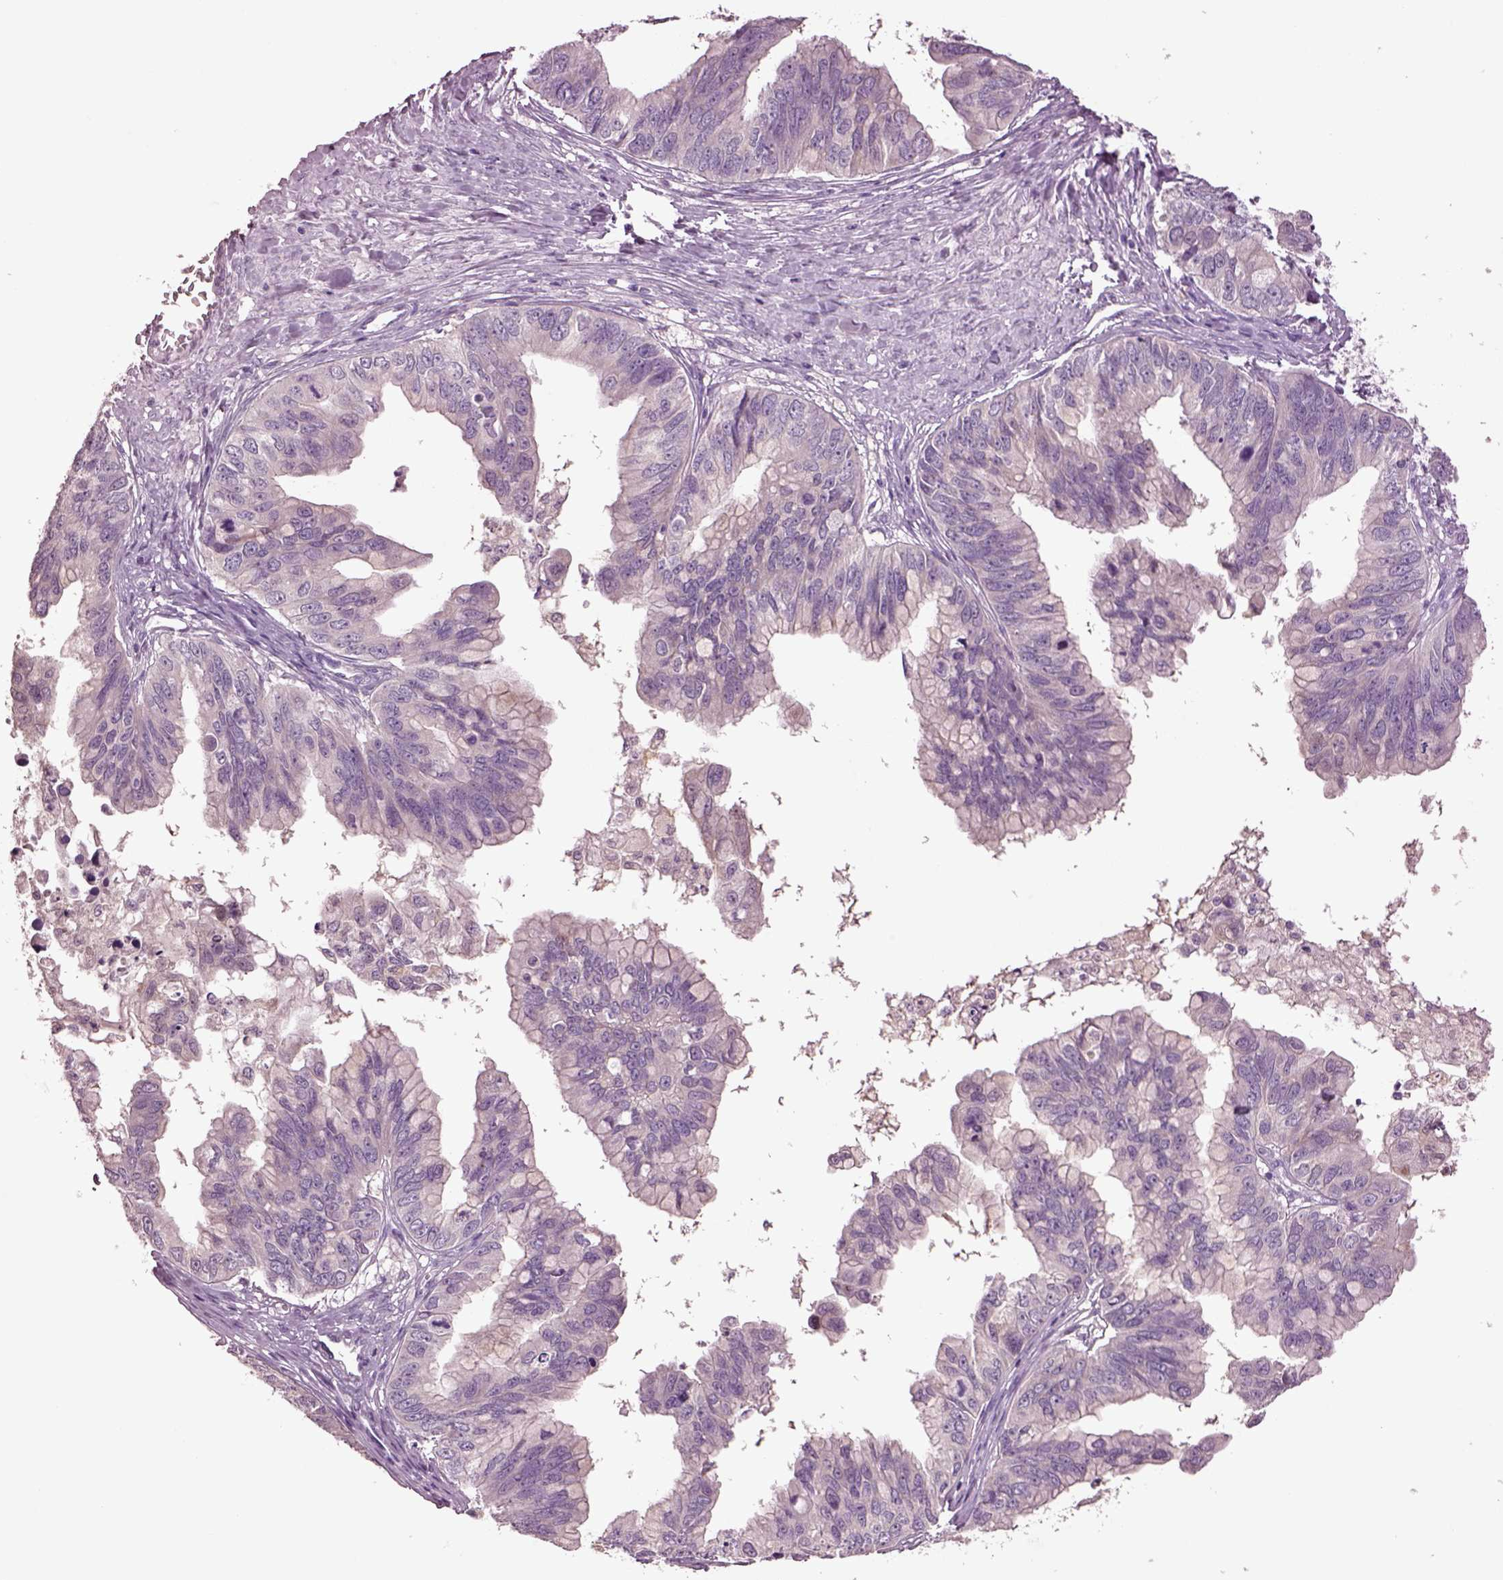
{"staining": {"intensity": "negative", "quantity": "none", "location": "none"}, "tissue": "ovarian cancer", "cell_type": "Tumor cells", "image_type": "cancer", "snomed": [{"axis": "morphology", "description": "Cystadenocarcinoma, mucinous, NOS"}, {"axis": "topography", "description": "Ovary"}], "caption": "A micrograph of human ovarian cancer (mucinous cystadenocarcinoma) is negative for staining in tumor cells.", "gene": "CLPSL1", "patient": {"sex": "female", "age": 76}}